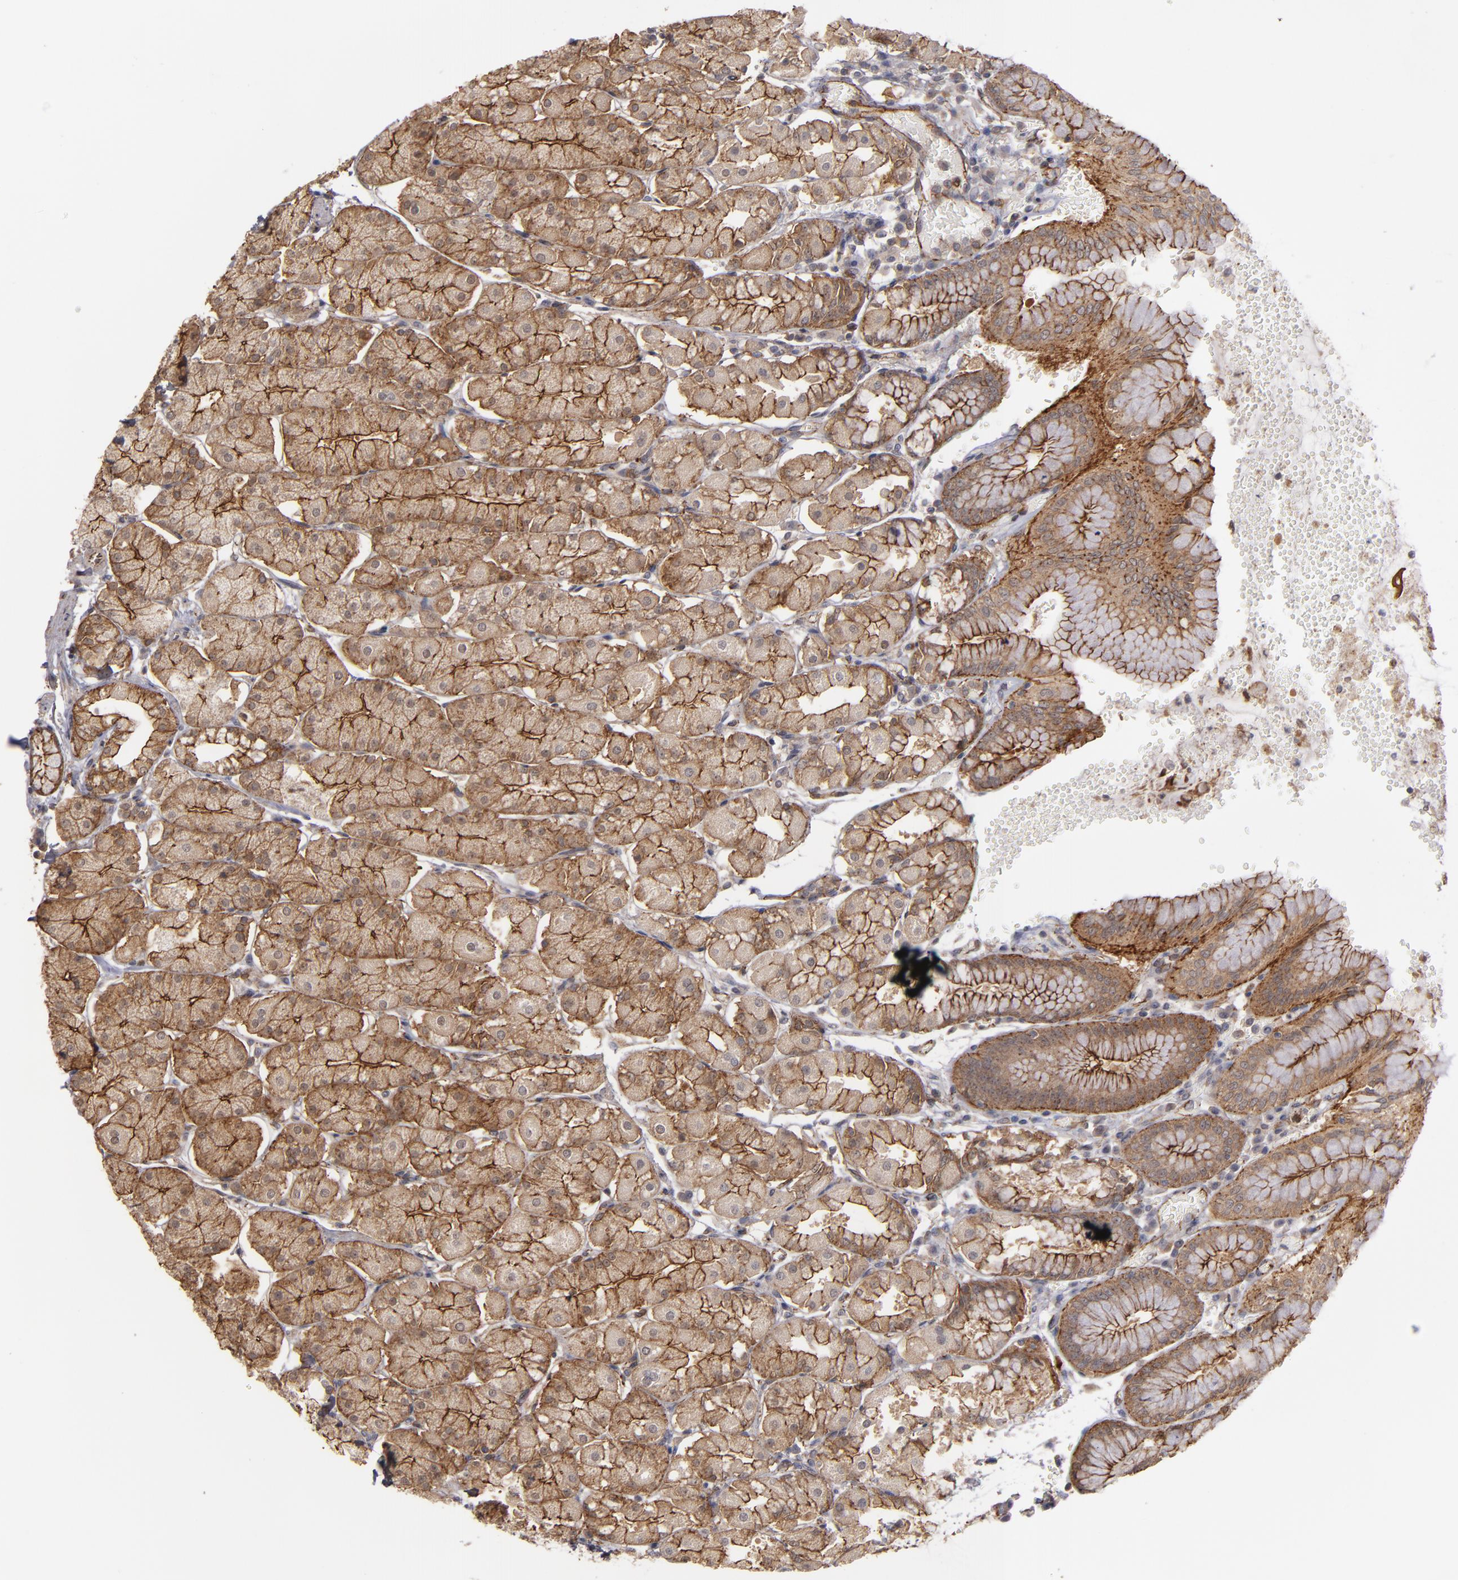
{"staining": {"intensity": "moderate", "quantity": ">75%", "location": "cytoplasmic/membranous"}, "tissue": "stomach", "cell_type": "Glandular cells", "image_type": "normal", "snomed": [{"axis": "morphology", "description": "Normal tissue, NOS"}, {"axis": "topography", "description": "Stomach, upper"}, {"axis": "topography", "description": "Stomach"}], "caption": "Stomach was stained to show a protein in brown. There is medium levels of moderate cytoplasmic/membranous expression in approximately >75% of glandular cells. (Brightfield microscopy of DAB IHC at high magnification).", "gene": "TJP1", "patient": {"sex": "male", "age": 76}}